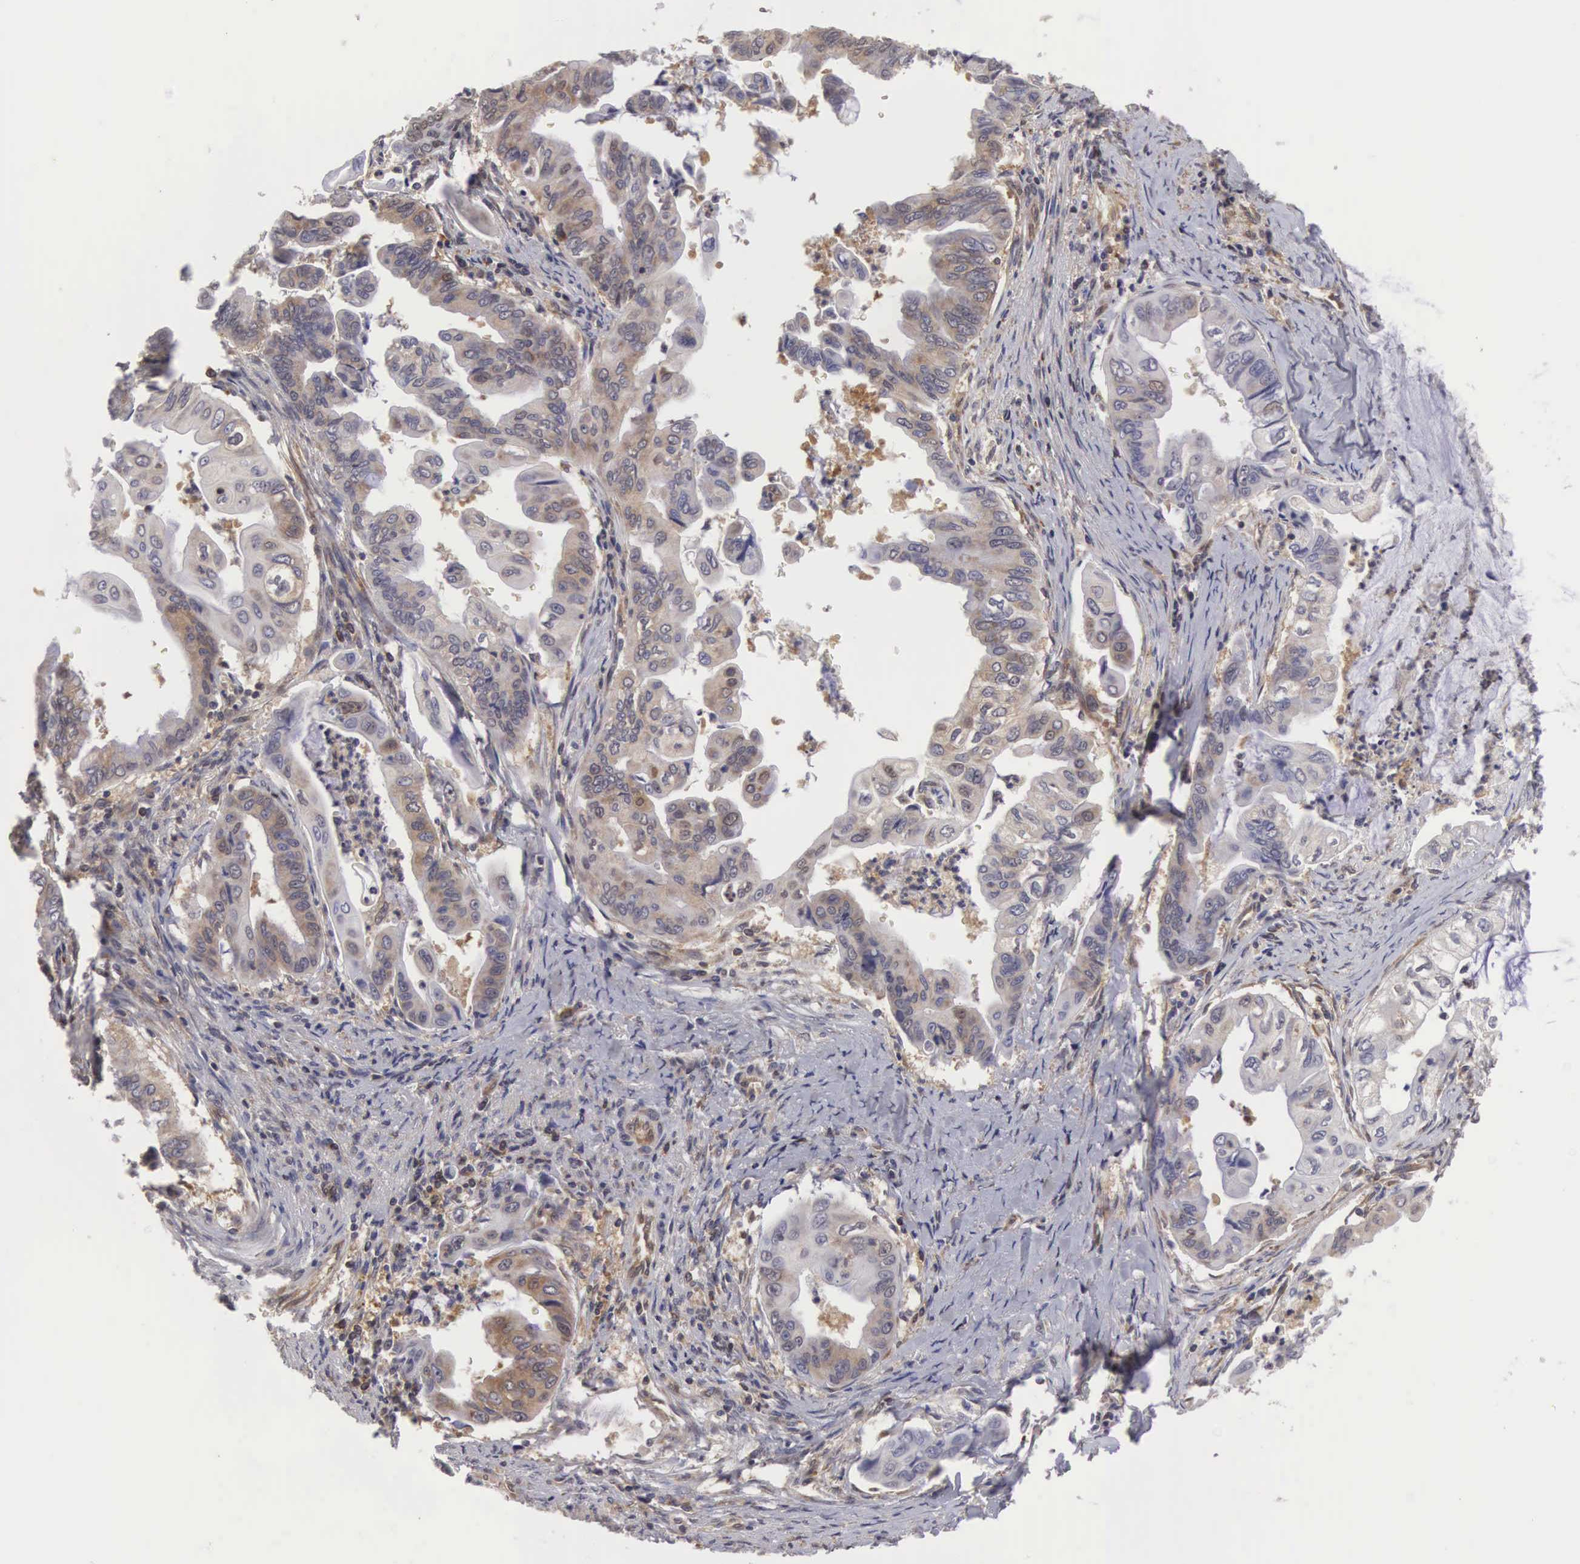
{"staining": {"intensity": "weak", "quantity": "25%-75%", "location": "cytoplasmic/membranous"}, "tissue": "stomach cancer", "cell_type": "Tumor cells", "image_type": "cancer", "snomed": [{"axis": "morphology", "description": "Adenocarcinoma, NOS"}, {"axis": "topography", "description": "Stomach, upper"}], "caption": "The histopathology image shows a brown stain indicating the presence of a protein in the cytoplasmic/membranous of tumor cells in stomach cancer (adenocarcinoma). (DAB = brown stain, brightfield microscopy at high magnification).", "gene": "ADSL", "patient": {"sex": "male", "age": 80}}